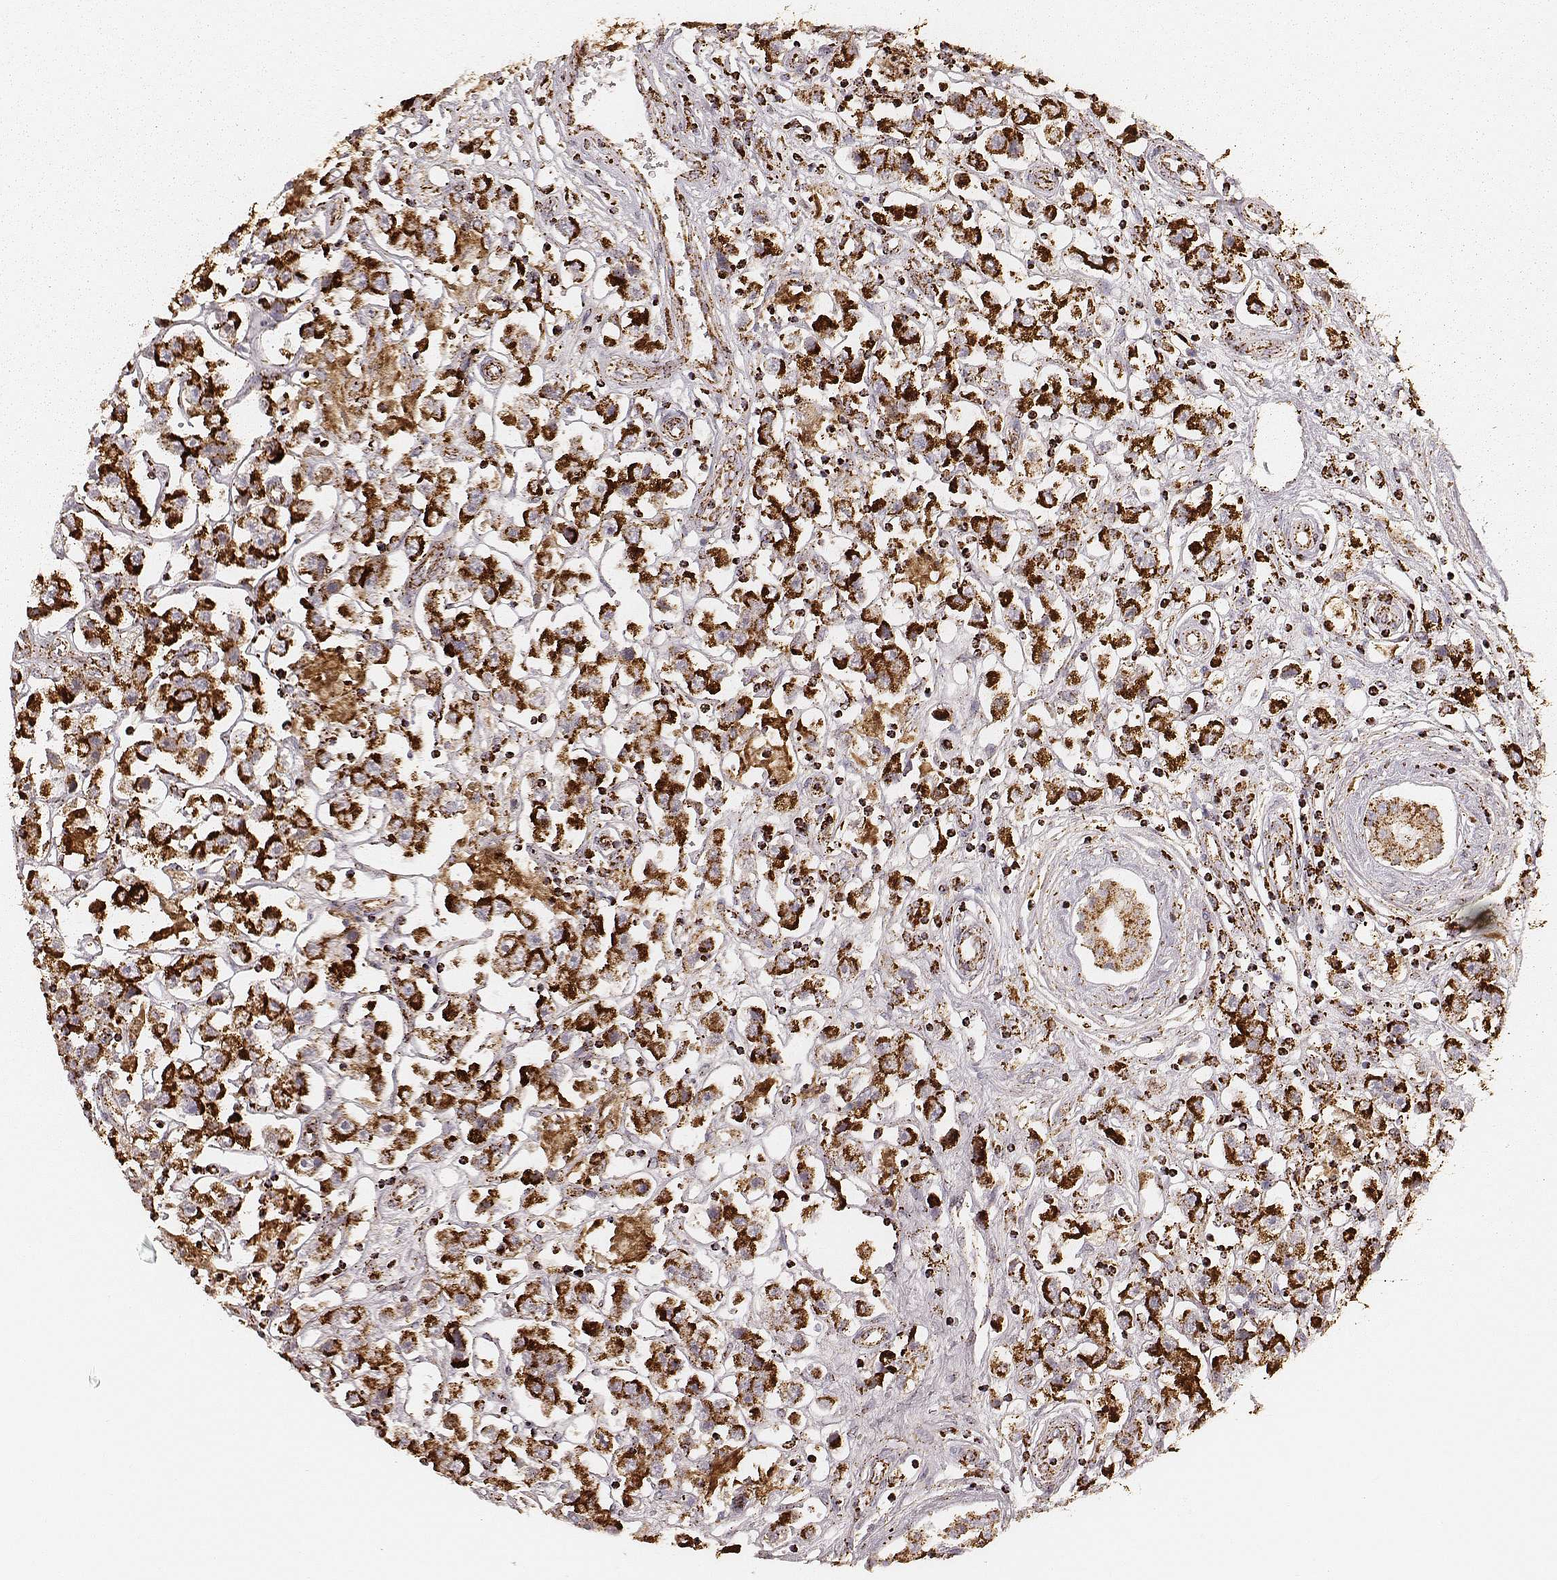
{"staining": {"intensity": "strong", "quantity": ">75%", "location": "cytoplasmic/membranous"}, "tissue": "testis cancer", "cell_type": "Tumor cells", "image_type": "cancer", "snomed": [{"axis": "morphology", "description": "Seminoma, NOS"}, {"axis": "topography", "description": "Testis"}], "caption": "This is an image of immunohistochemistry staining of testis cancer, which shows strong expression in the cytoplasmic/membranous of tumor cells.", "gene": "CS", "patient": {"sex": "male", "age": 45}}